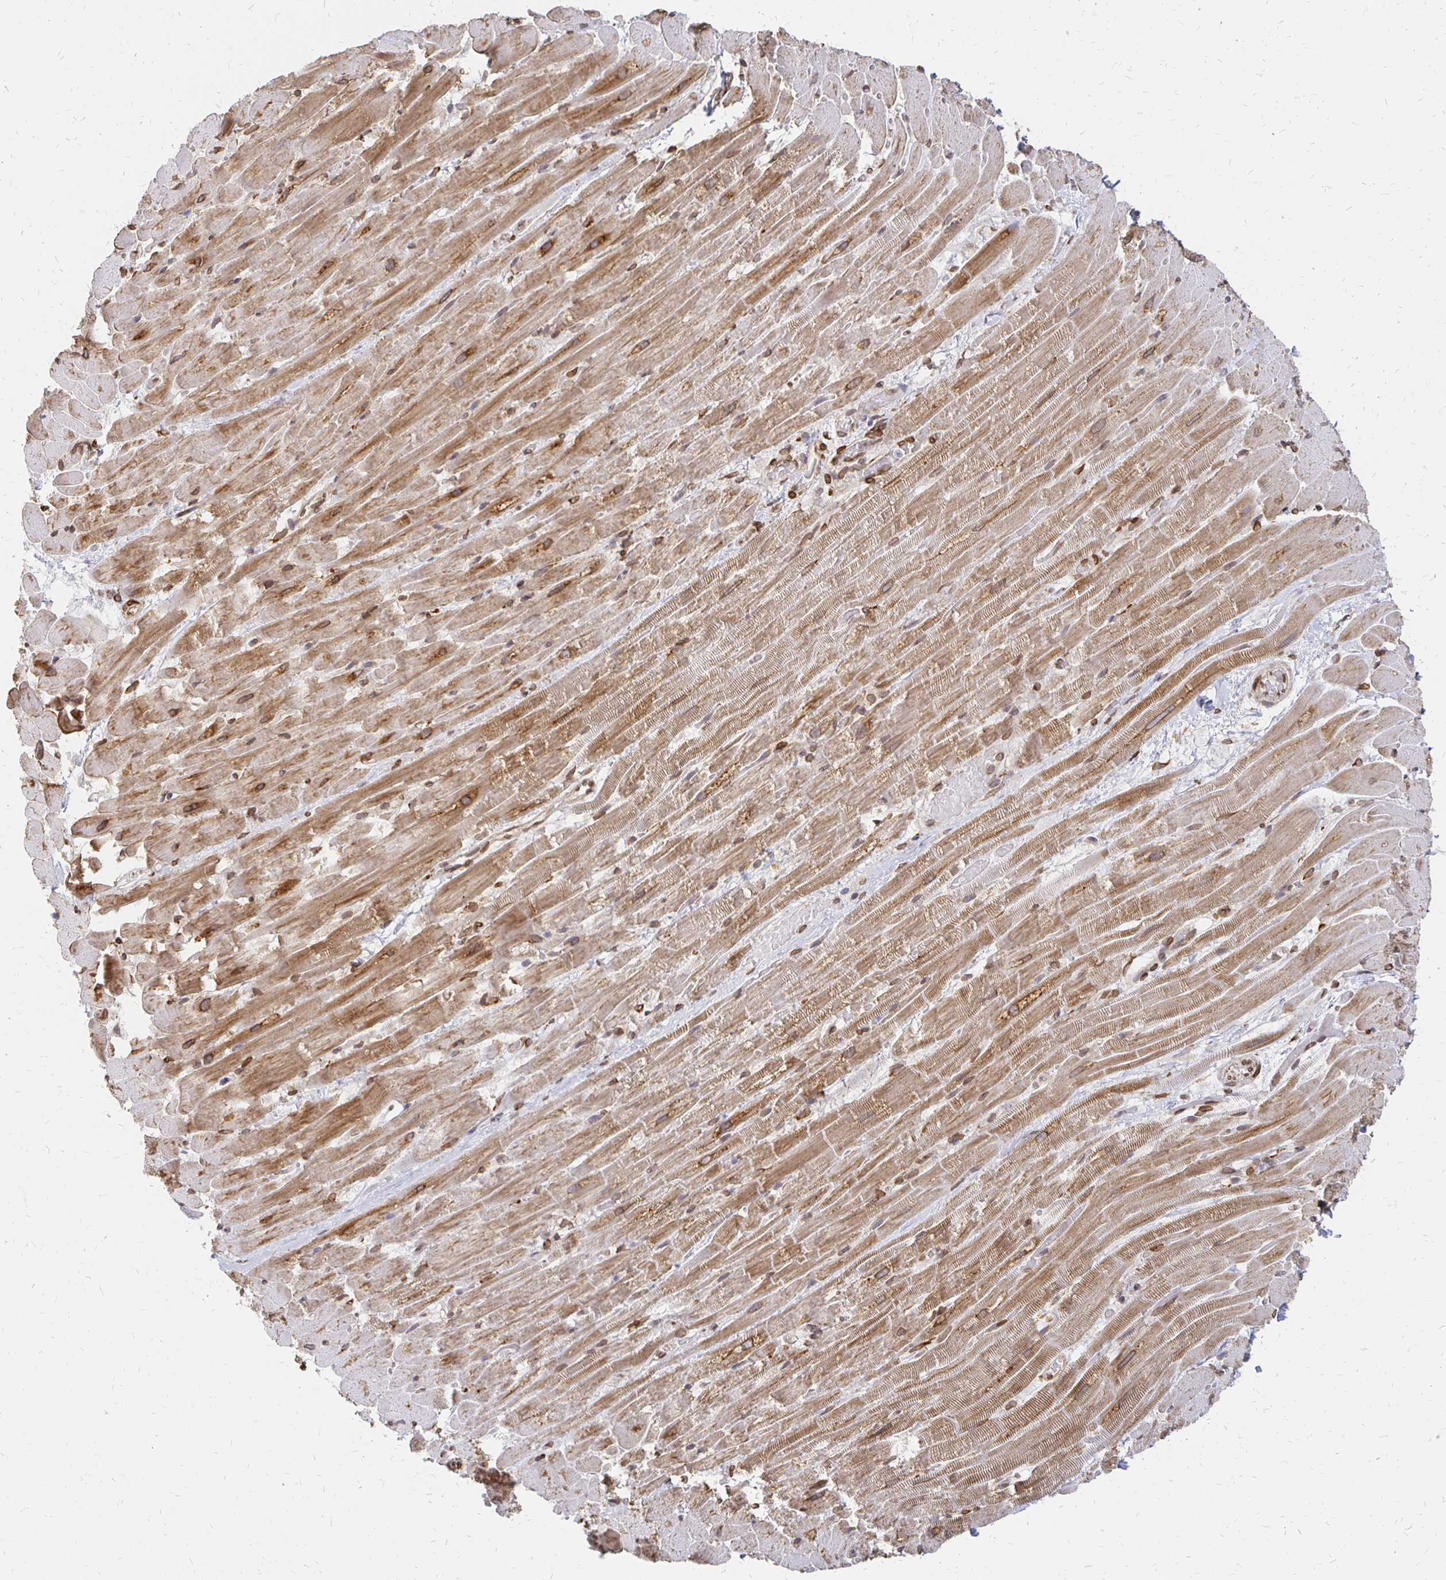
{"staining": {"intensity": "strong", "quantity": "25%-75%", "location": "cytoplasmic/membranous,nuclear"}, "tissue": "heart muscle", "cell_type": "Cardiomyocytes", "image_type": "normal", "snomed": [{"axis": "morphology", "description": "Normal tissue, NOS"}, {"axis": "topography", "description": "Heart"}], "caption": "Brown immunohistochemical staining in benign human heart muscle displays strong cytoplasmic/membranous,nuclear expression in about 25%-75% of cardiomyocytes. (Stains: DAB in brown, nuclei in blue, Microscopy: brightfield microscopy at high magnification).", "gene": "PELI3", "patient": {"sex": "male", "age": 37}}